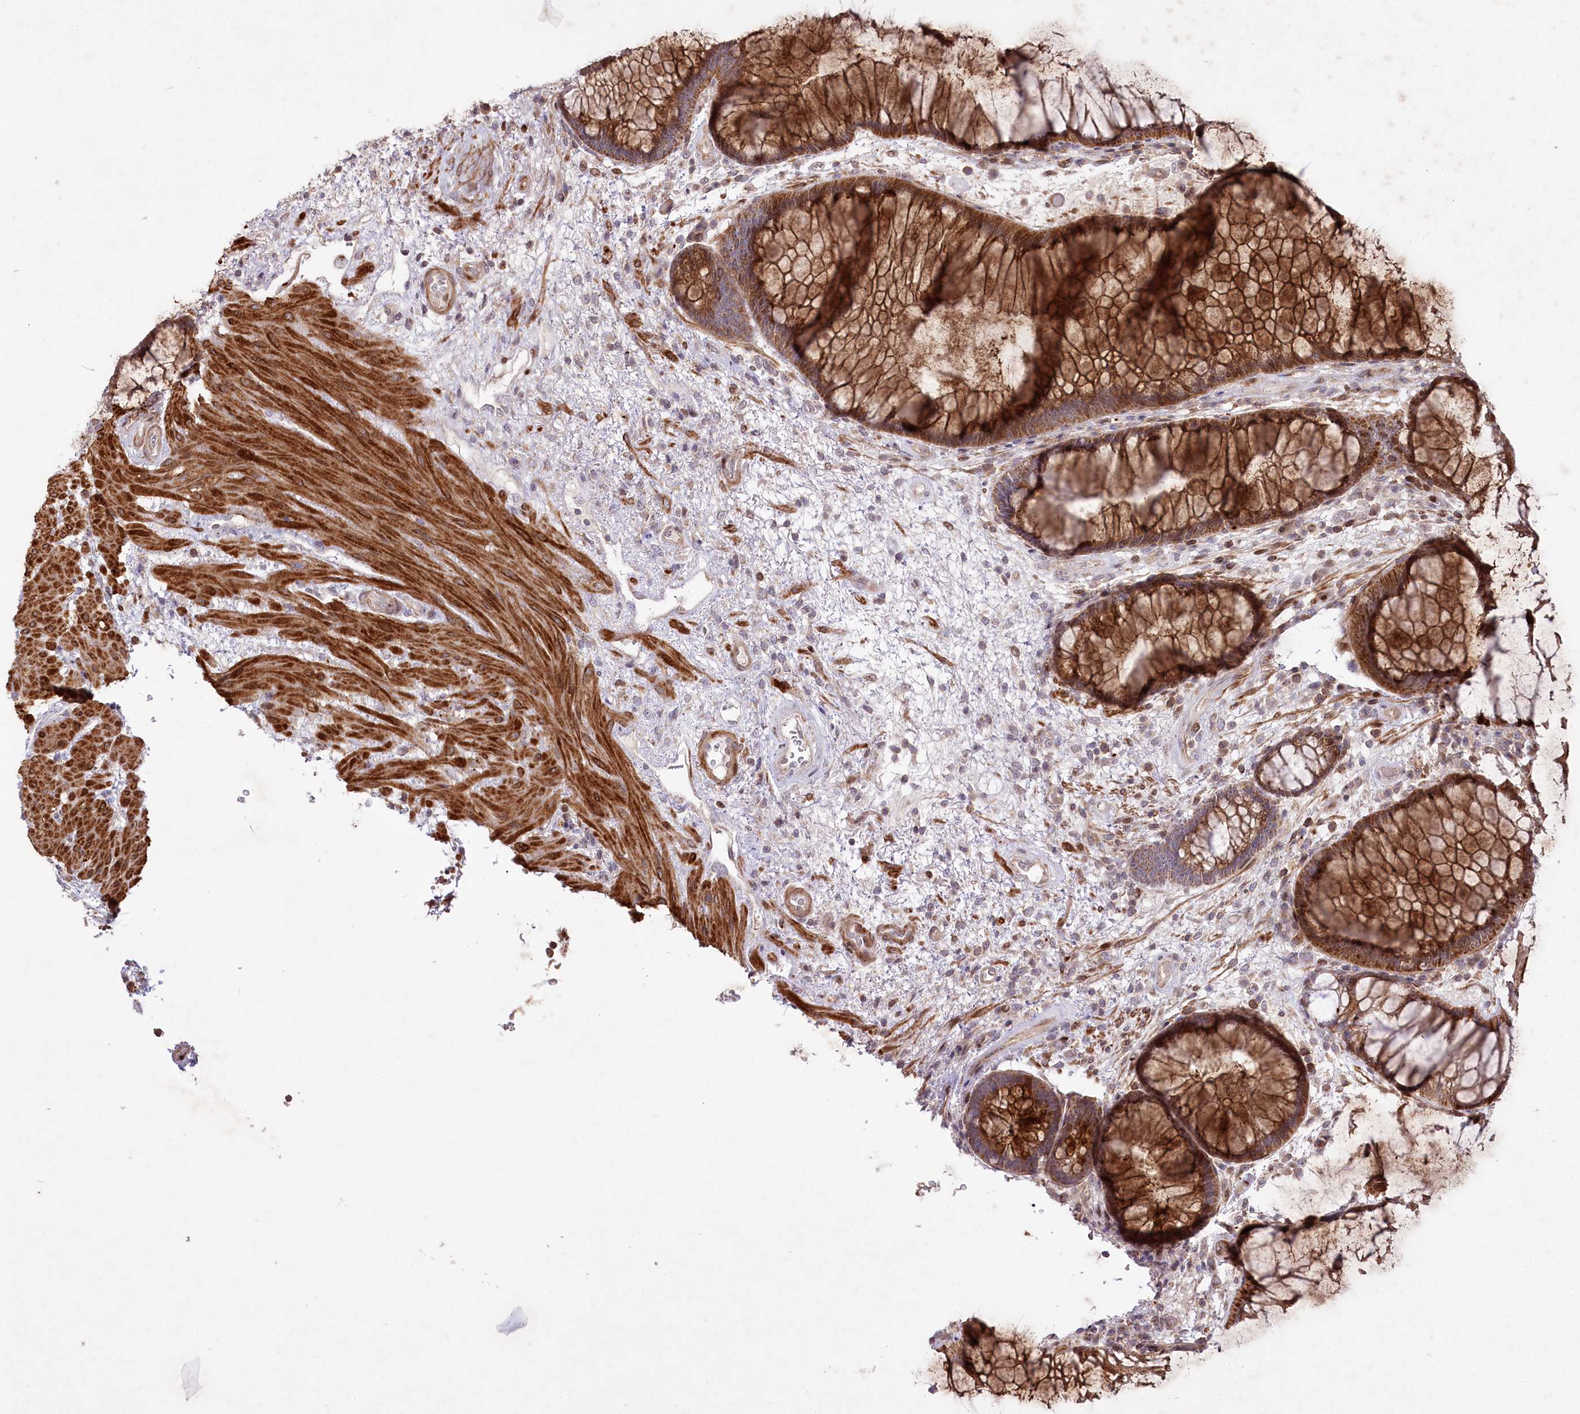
{"staining": {"intensity": "strong", "quantity": ">75%", "location": "cytoplasmic/membranous"}, "tissue": "rectum", "cell_type": "Glandular cells", "image_type": "normal", "snomed": [{"axis": "morphology", "description": "Normal tissue, NOS"}, {"axis": "topography", "description": "Rectum"}], "caption": "Protein expression analysis of benign human rectum reveals strong cytoplasmic/membranous staining in approximately >75% of glandular cells.", "gene": "PSTK", "patient": {"sex": "male", "age": 51}}